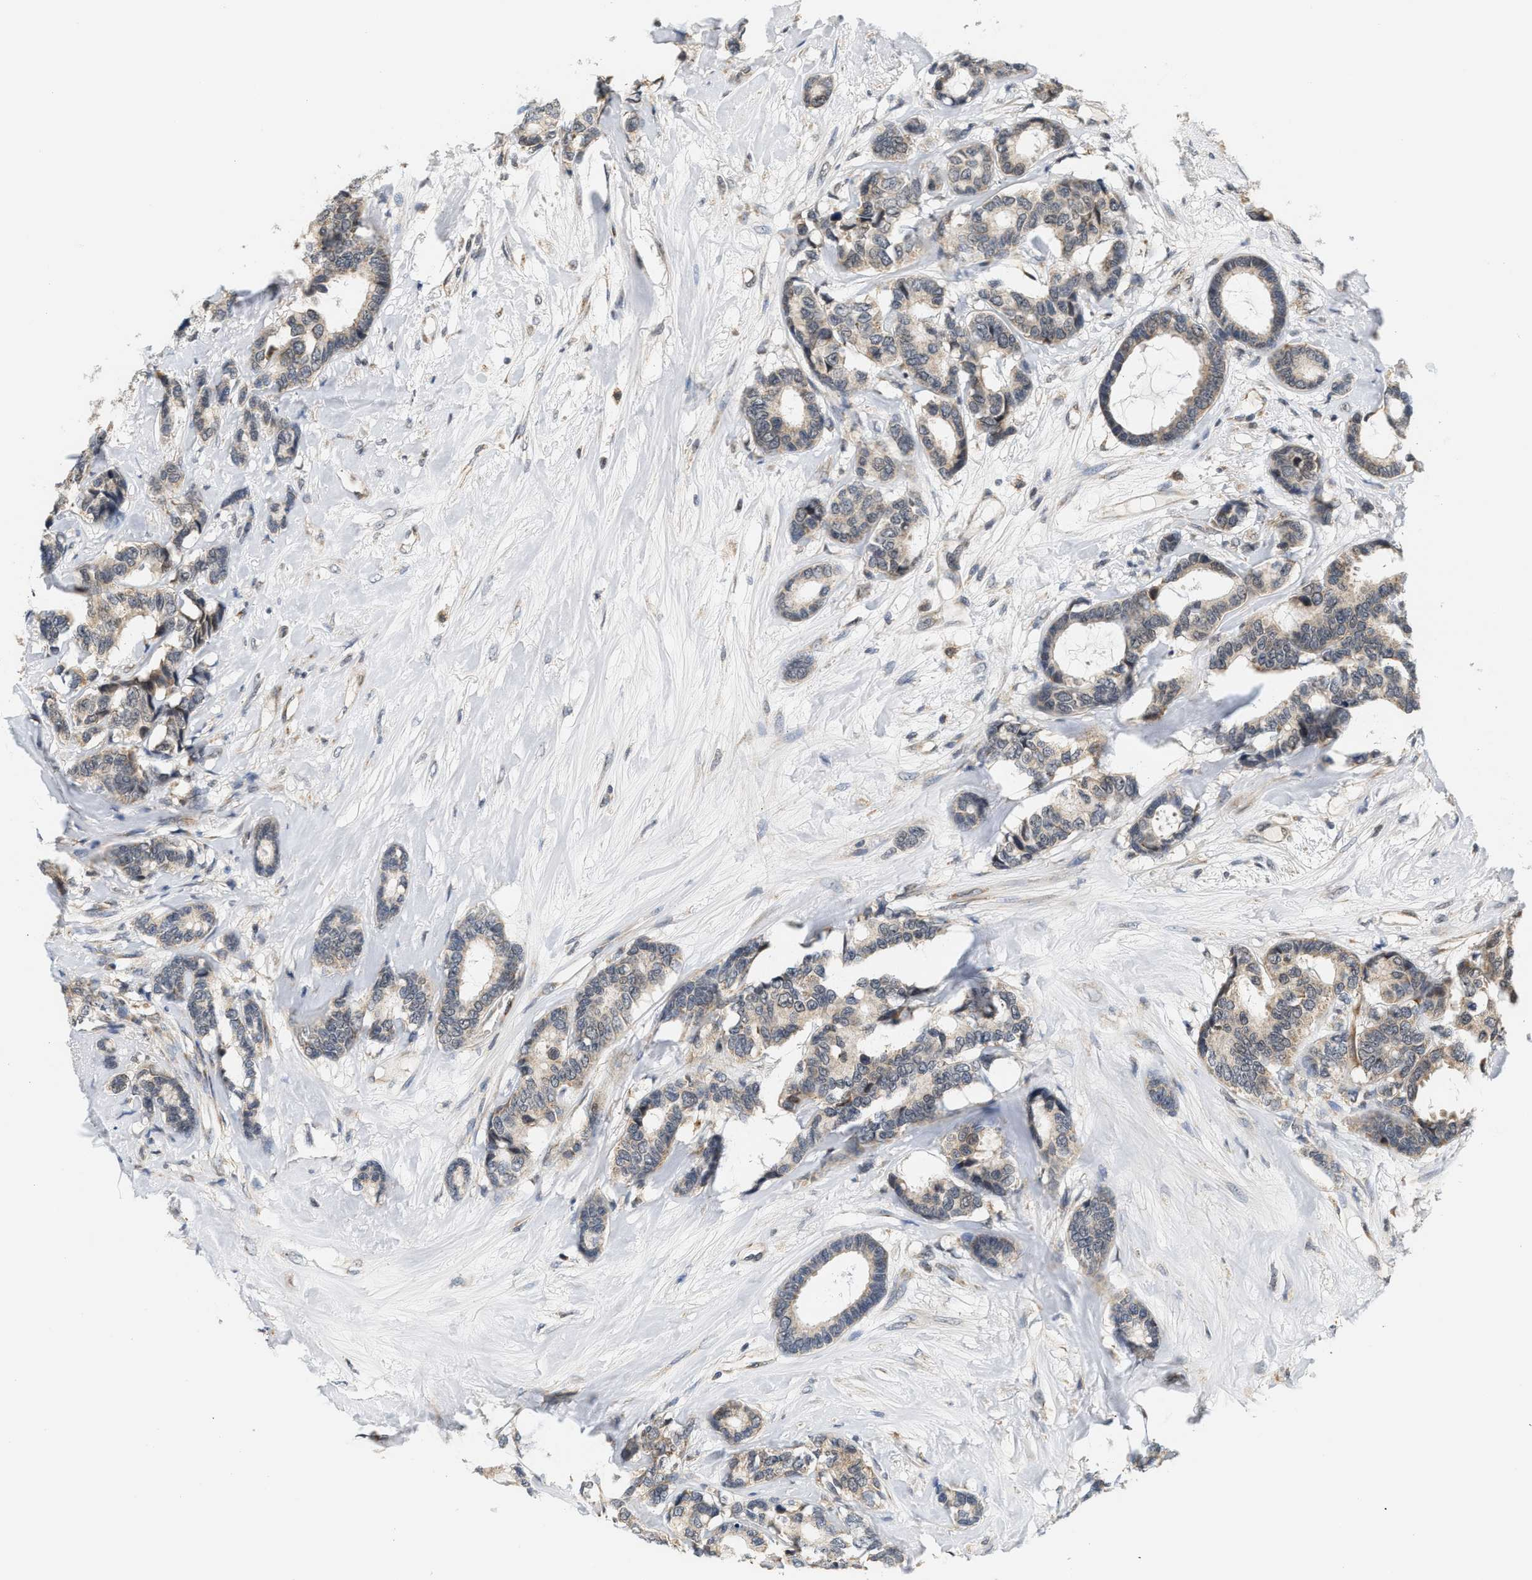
{"staining": {"intensity": "weak", "quantity": "25%-75%", "location": "cytoplasmic/membranous"}, "tissue": "breast cancer", "cell_type": "Tumor cells", "image_type": "cancer", "snomed": [{"axis": "morphology", "description": "Duct carcinoma"}, {"axis": "topography", "description": "Breast"}], "caption": "This micrograph exhibits IHC staining of human breast cancer (intraductal carcinoma), with low weak cytoplasmic/membranous staining in about 25%-75% of tumor cells.", "gene": "GIGYF1", "patient": {"sex": "female", "age": 87}}